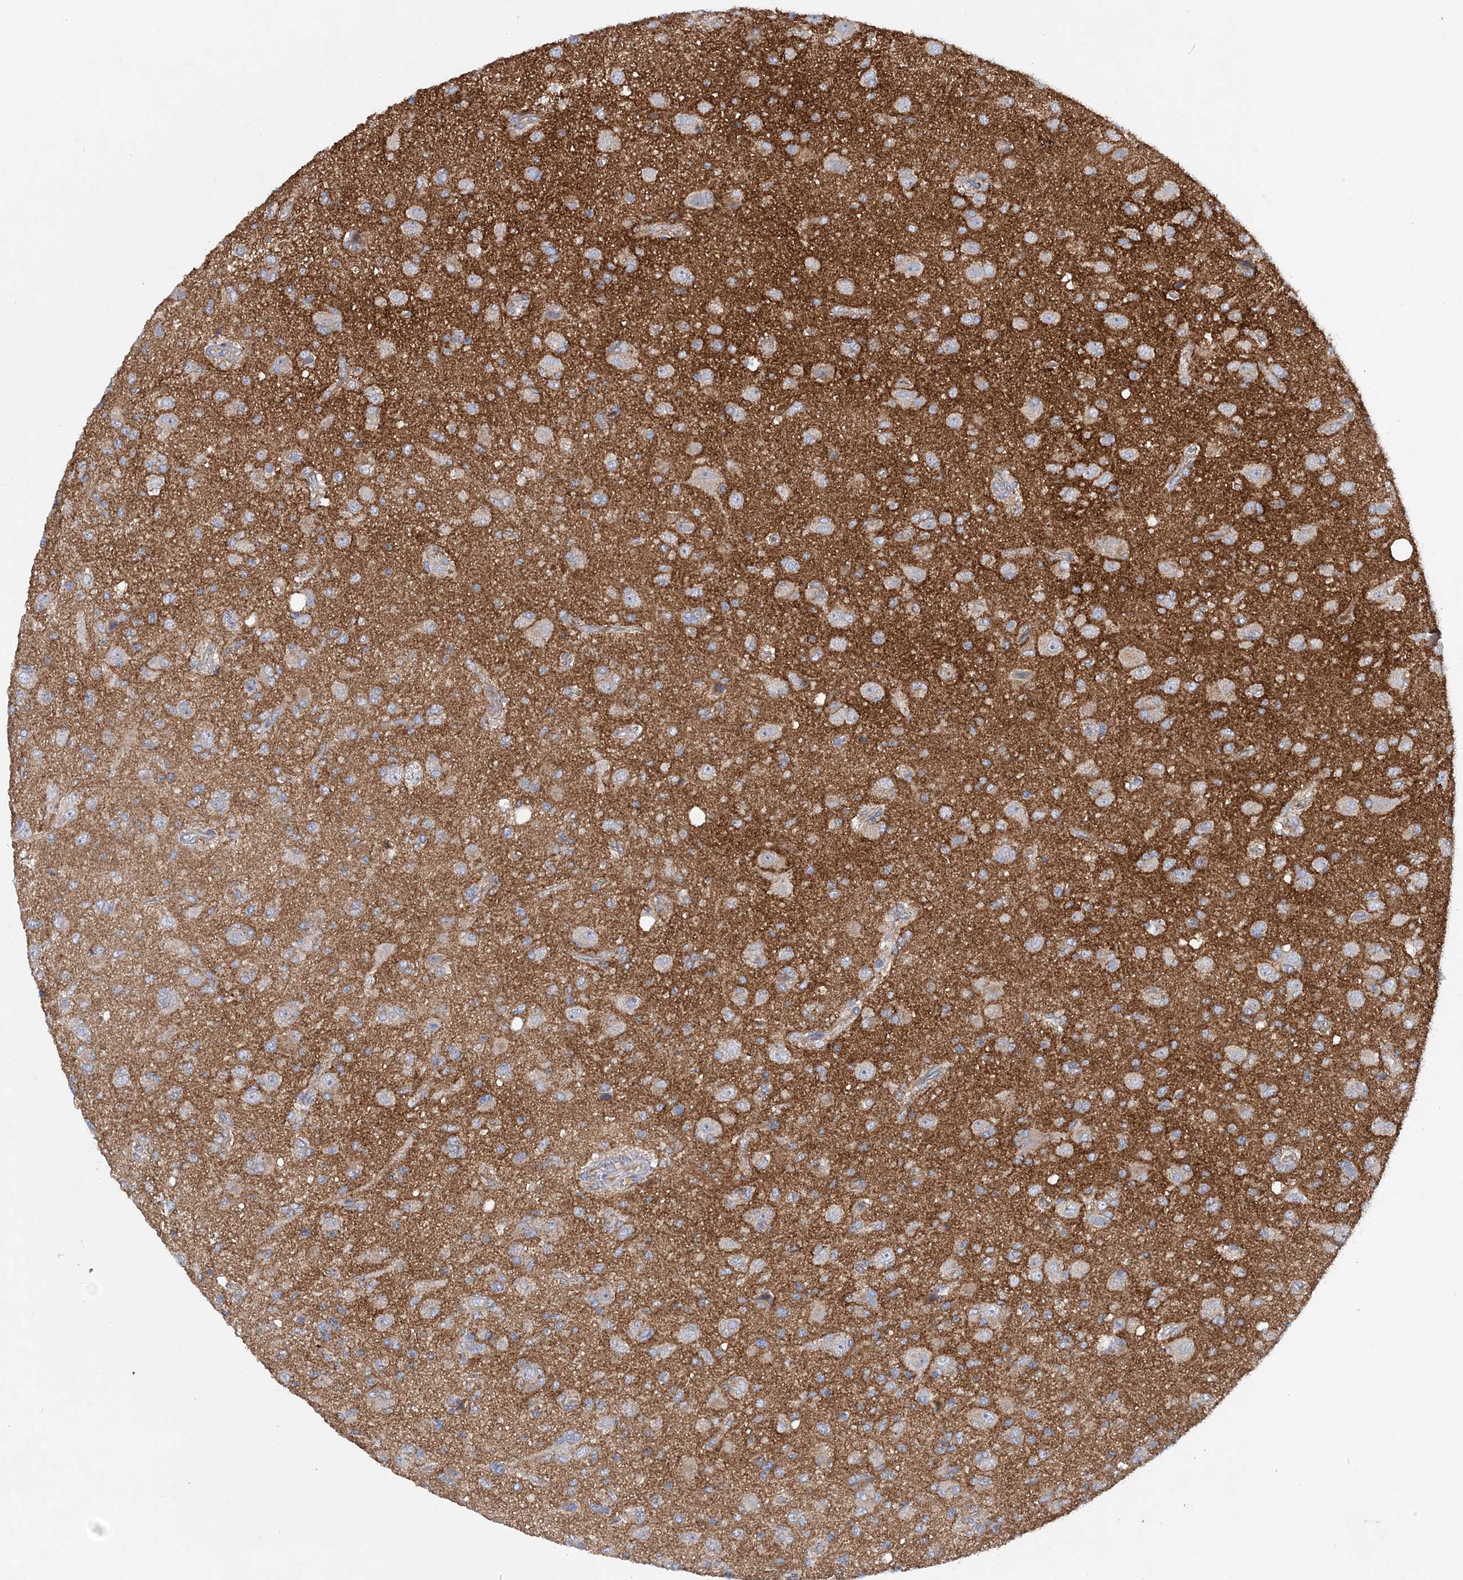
{"staining": {"intensity": "negative", "quantity": "none", "location": "none"}, "tissue": "glioma", "cell_type": "Tumor cells", "image_type": "cancer", "snomed": [{"axis": "morphology", "description": "Glioma, malignant, High grade"}, {"axis": "topography", "description": "Brain"}], "caption": "Histopathology image shows no significant protein staining in tumor cells of high-grade glioma (malignant). Brightfield microscopy of immunohistochemistry (IHC) stained with DAB (brown) and hematoxylin (blue), captured at high magnification.", "gene": "TRAPPC13", "patient": {"sex": "female", "age": 57}}